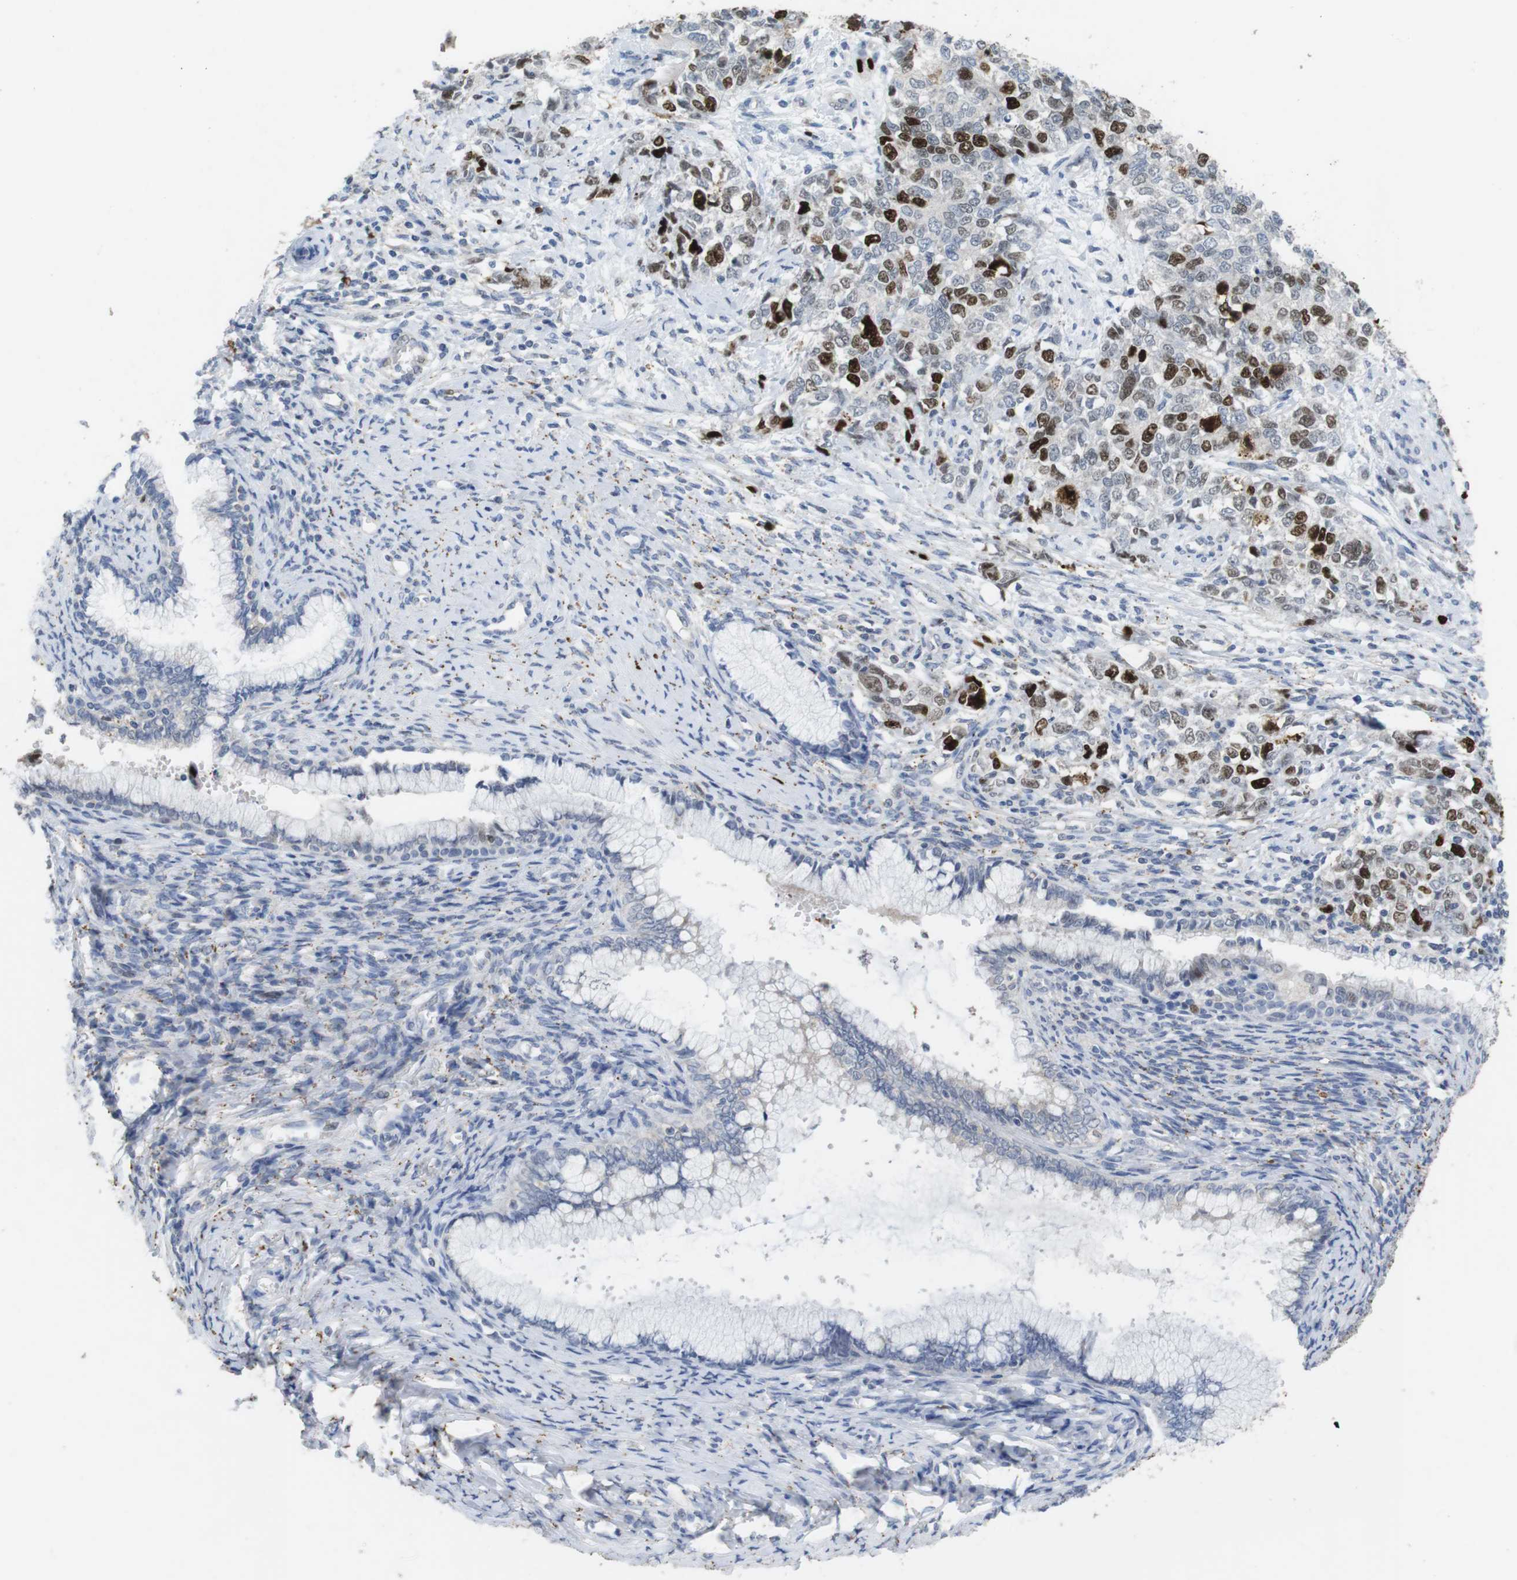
{"staining": {"intensity": "strong", "quantity": "25%-75%", "location": "nuclear"}, "tissue": "cervical cancer", "cell_type": "Tumor cells", "image_type": "cancer", "snomed": [{"axis": "morphology", "description": "Squamous cell carcinoma, NOS"}, {"axis": "topography", "description": "Cervix"}], "caption": "Immunohistochemistry (IHC) of cervical squamous cell carcinoma reveals high levels of strong nuclear staining in approximately 25%-75% of tumor cells. (DAB IHC with brightfield microscopy, high magnification).", "gene": "KPNA2", "patient": {"sex": "female", "age": 63}}